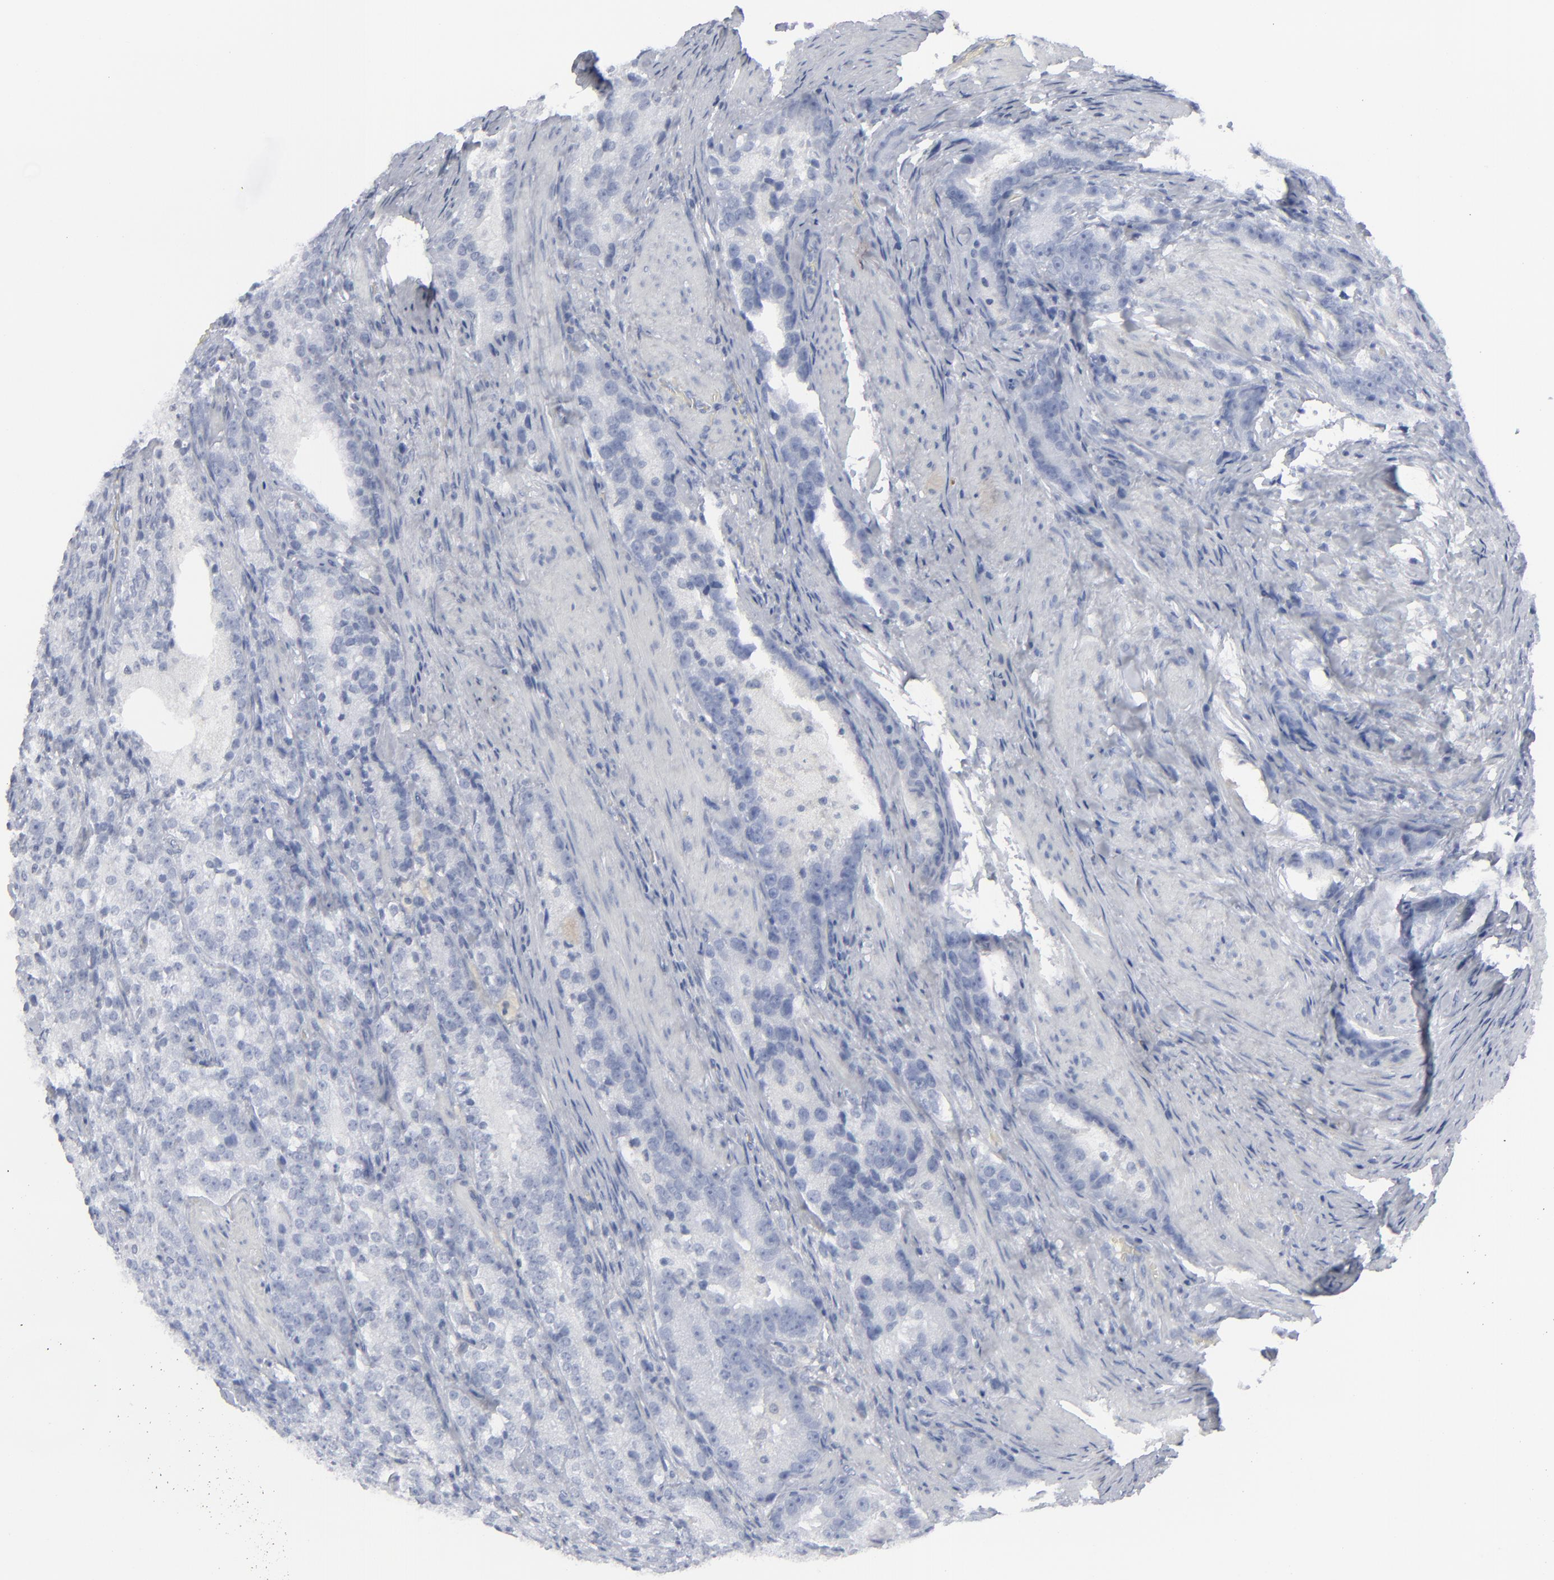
{"staining": {"intensity": "negative", "quantity": "none", "location": "none"}, "tissue": "prostate cancer", "cell_type": "Tumor cells", "image_type": "cancer", "snomed": [{"axis": "morphology", "description": "Adenocarcinoma, High grade"}, {"axis": "topography", "description": "Prostate"}], "caption": "This image is of prostate cancer (high-grade adenocarcinoma) stained with immunohistochemistry to label a protein in brown with the nuclei are counter-stained blue. There is no staining in tumor cells.", "gene": "MSLN", "patient": {"sex": "male", "age": 63}}